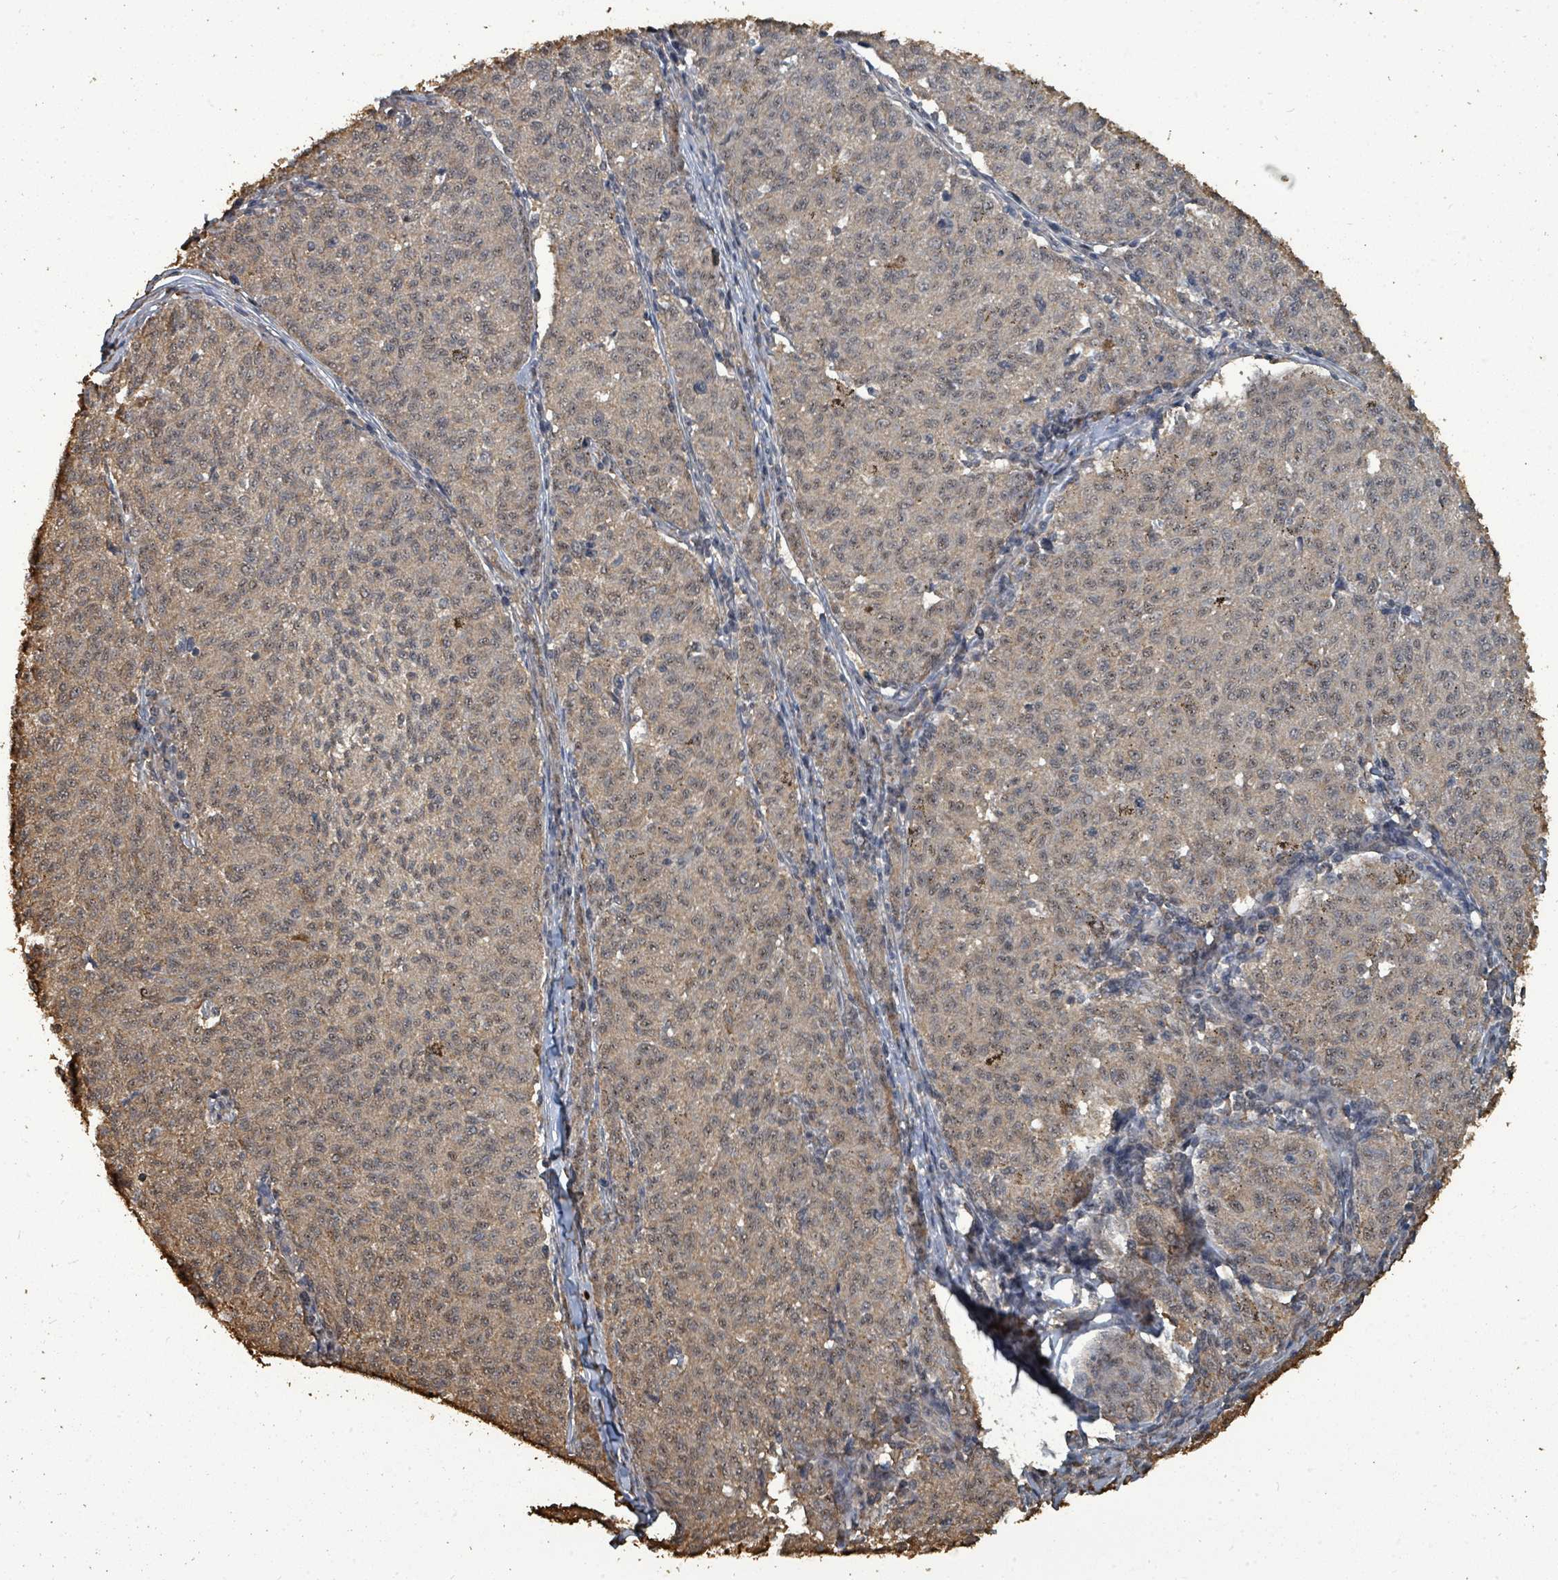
{"staining": {"intensity": "weak", "quantity": "25%-75%", "location": "cytoplasmic/membranous,nuclear"}, "tissue": "melanoma", "cell_type": "Tumor cells", "image_type": "cancer", "snomed": [{"axis": "morphology", "description": "Malignant melanoma, NOS"}, {"axis": "topography", "description": "Skin"}], "caption": "DAB (3,3'-diaminobenzidine) immunohistochemical staining of melanoma exhibits weak cytoplasmic/membranous and nuclear protein positivity in about 25%-75% of tumor cells. (DAB (3,3'-diaminobenzidine) IHC, brown staining for protein, blue staining for nuclei).", "gene": "C6orf52", "patient": {"sex": "female", "age": 72}}